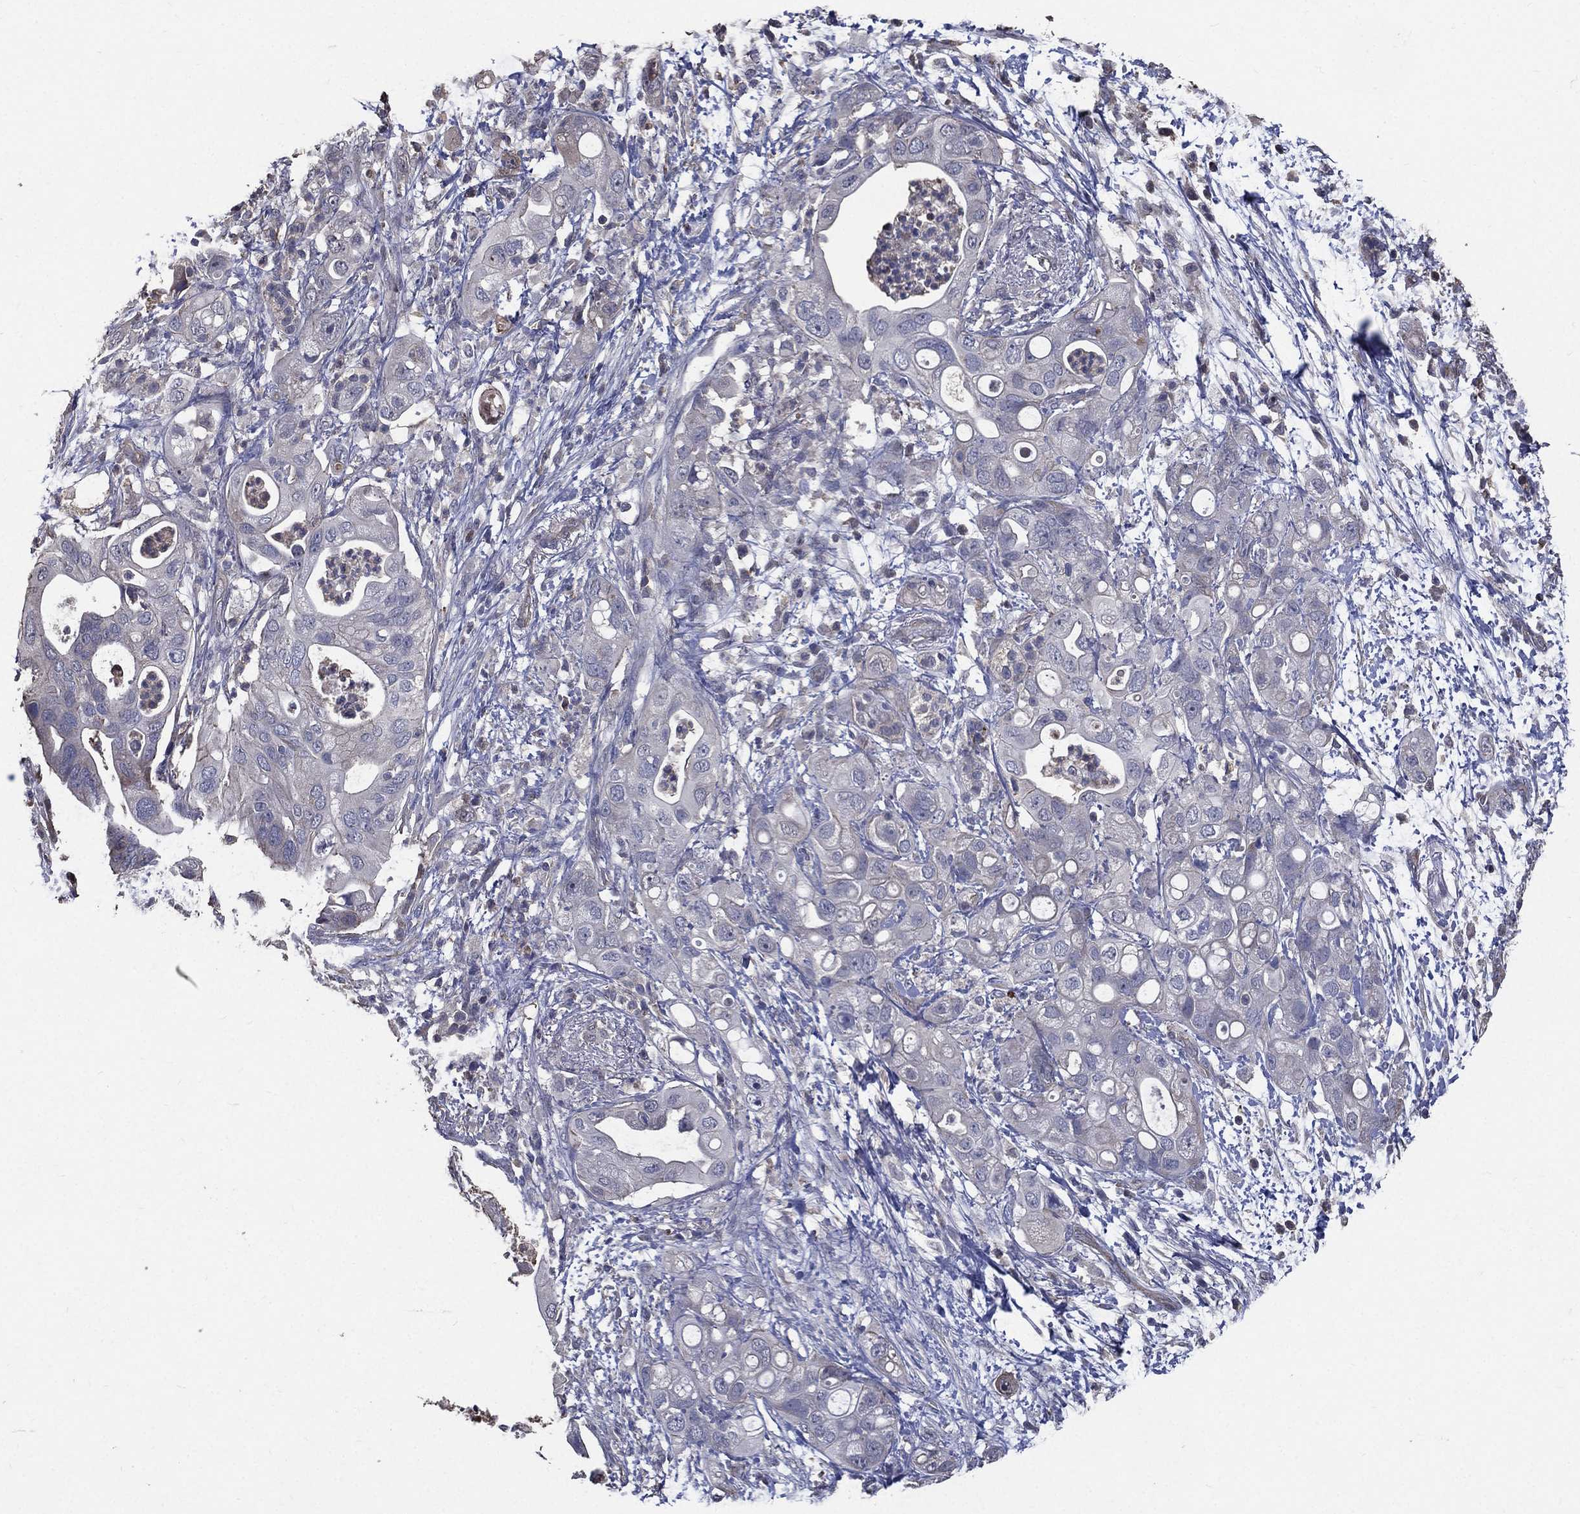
{"staining": {"intensity": "negative", "quantity": "none", "location": "none"}, "tissue": "pancreatic cancer", "cell_type": "Tumor cells", "image_type": "cancer", "snomed": [{"axis": "morphology", "description": "Adenocarcinoma, NOS"}, {"axis": "topography", "description": "Pancreas"}], "caption": "IHC photomicrograph of neoplastic tissue: human pancreatic cancer stained with DAB (3,3'-diaminobenzidine) displays no significant protein staining in tumor cells.", "gene": "SERPINB2", "patient": {"sex": "female", "age": 72}}